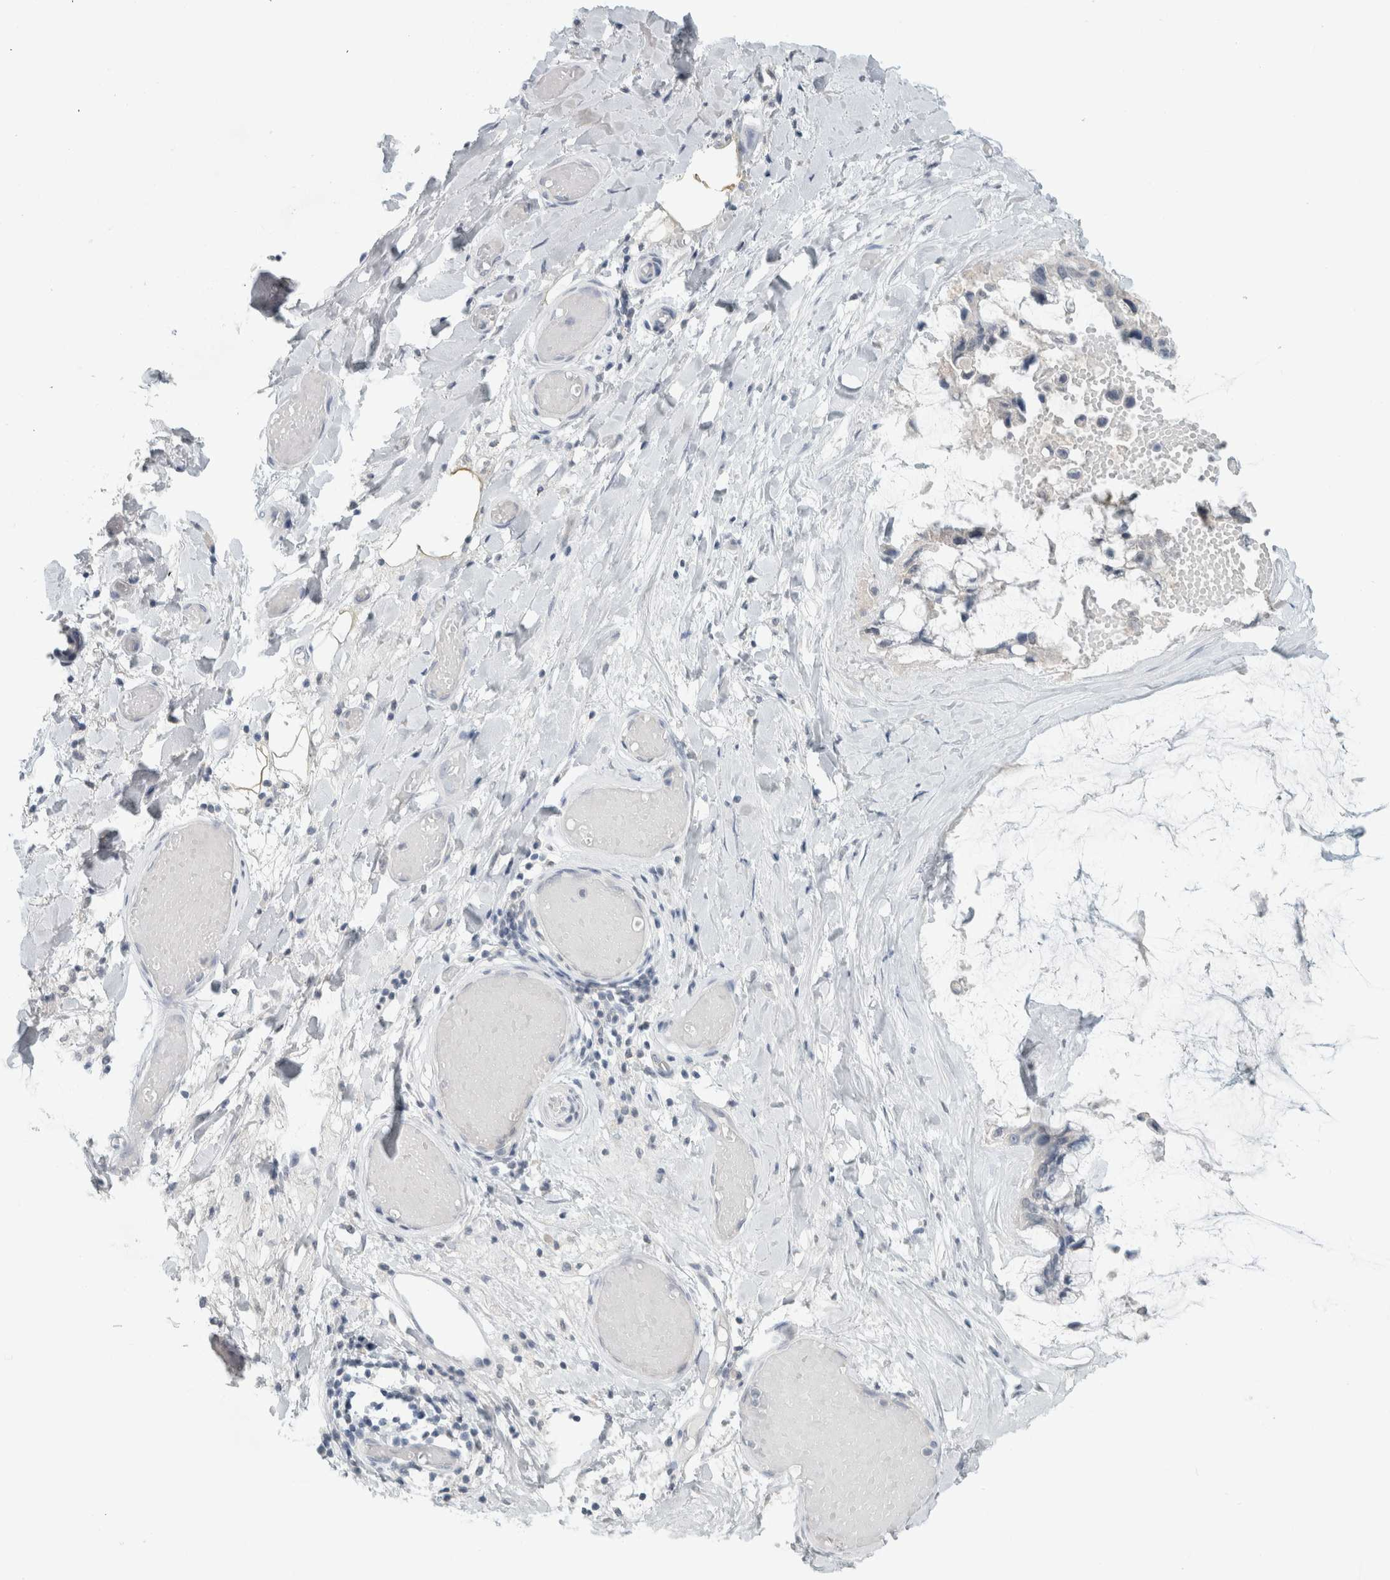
{"staining": {"intensity": "negative", "quantity": "none", "location": "none"}, "tissue": "ovarian cancer", "cell_type": "Tumor cells", "image_type": "cancer", "snomed": [{"axis": "morphology", "description": "Cystadenocarcinoma, mucinous, NOS"}, {"axis": "topography", "description": "Ovary"}], "caption": "A high-resolution image shows IHC staining of mucinous cystadenocarcinoma (ovarian), which shows no significant staining in tumor cells. (Stains: DAB IHC with hematoxylin counter stain, Microscopy: brightfield microscopy at high magnification).", "gene": "TRIT1", "patient": {"sex": "female", "age": 39}}